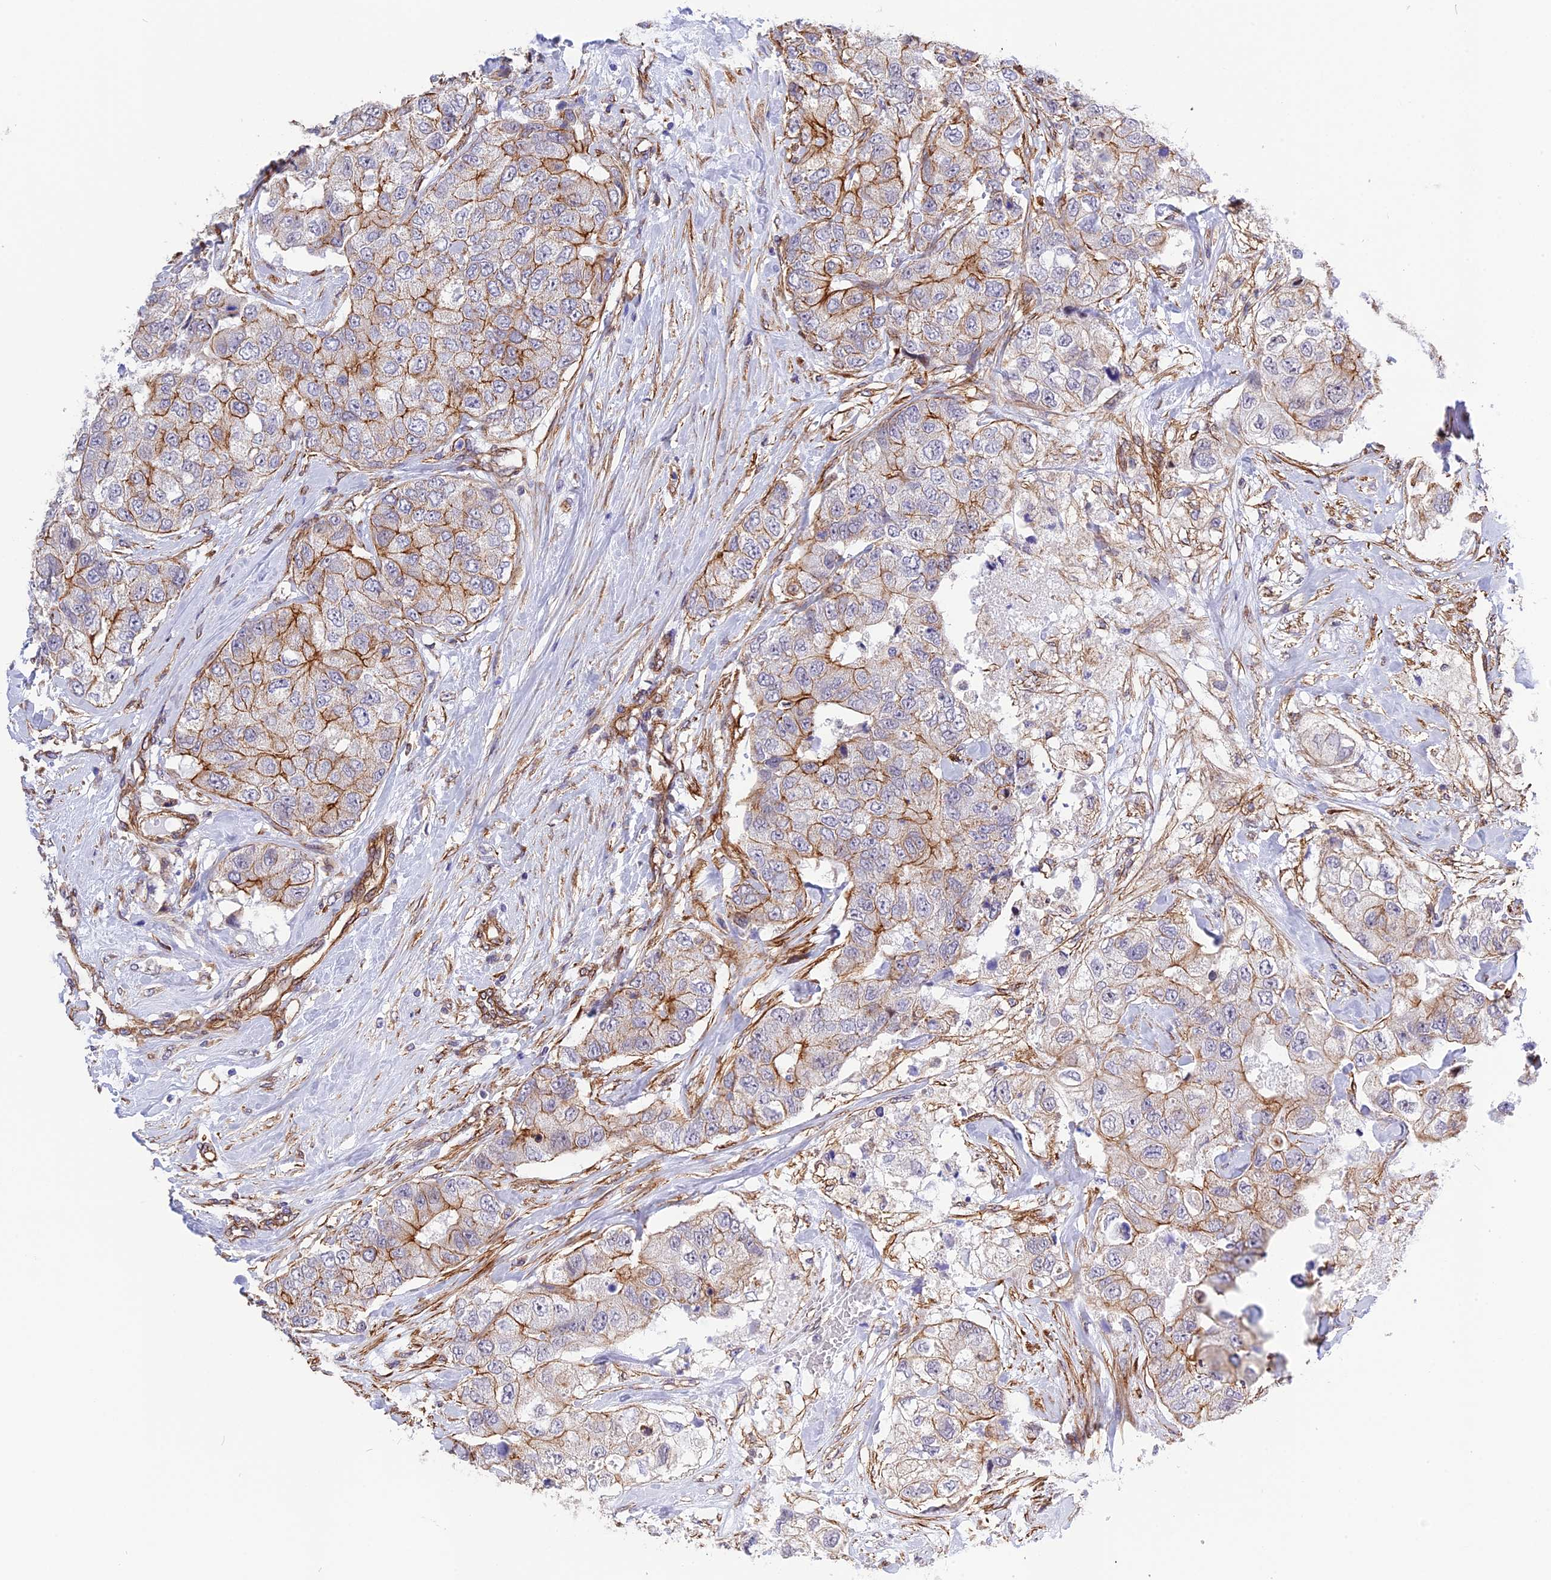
{"staining": {"intensity": "moderate", "quantity": "25%-75%", "location": "cytoplasmic/membranous"}, "tissue": "breast cancer", "cell_type": "Tumor cells", "image_type": "cancer", "snomed": [{"axis": "morphology", "description": "Duct carcinoma"}, {"axis": "topography", "description": "Breast"}], "caption": "Moderate cytoplasmic/membranous staining is appreciated in about 25%-75% of tumor cells in breast cancer.", "gene": "R3HDM4", "patient": {"sex": "female", "age": 62}}